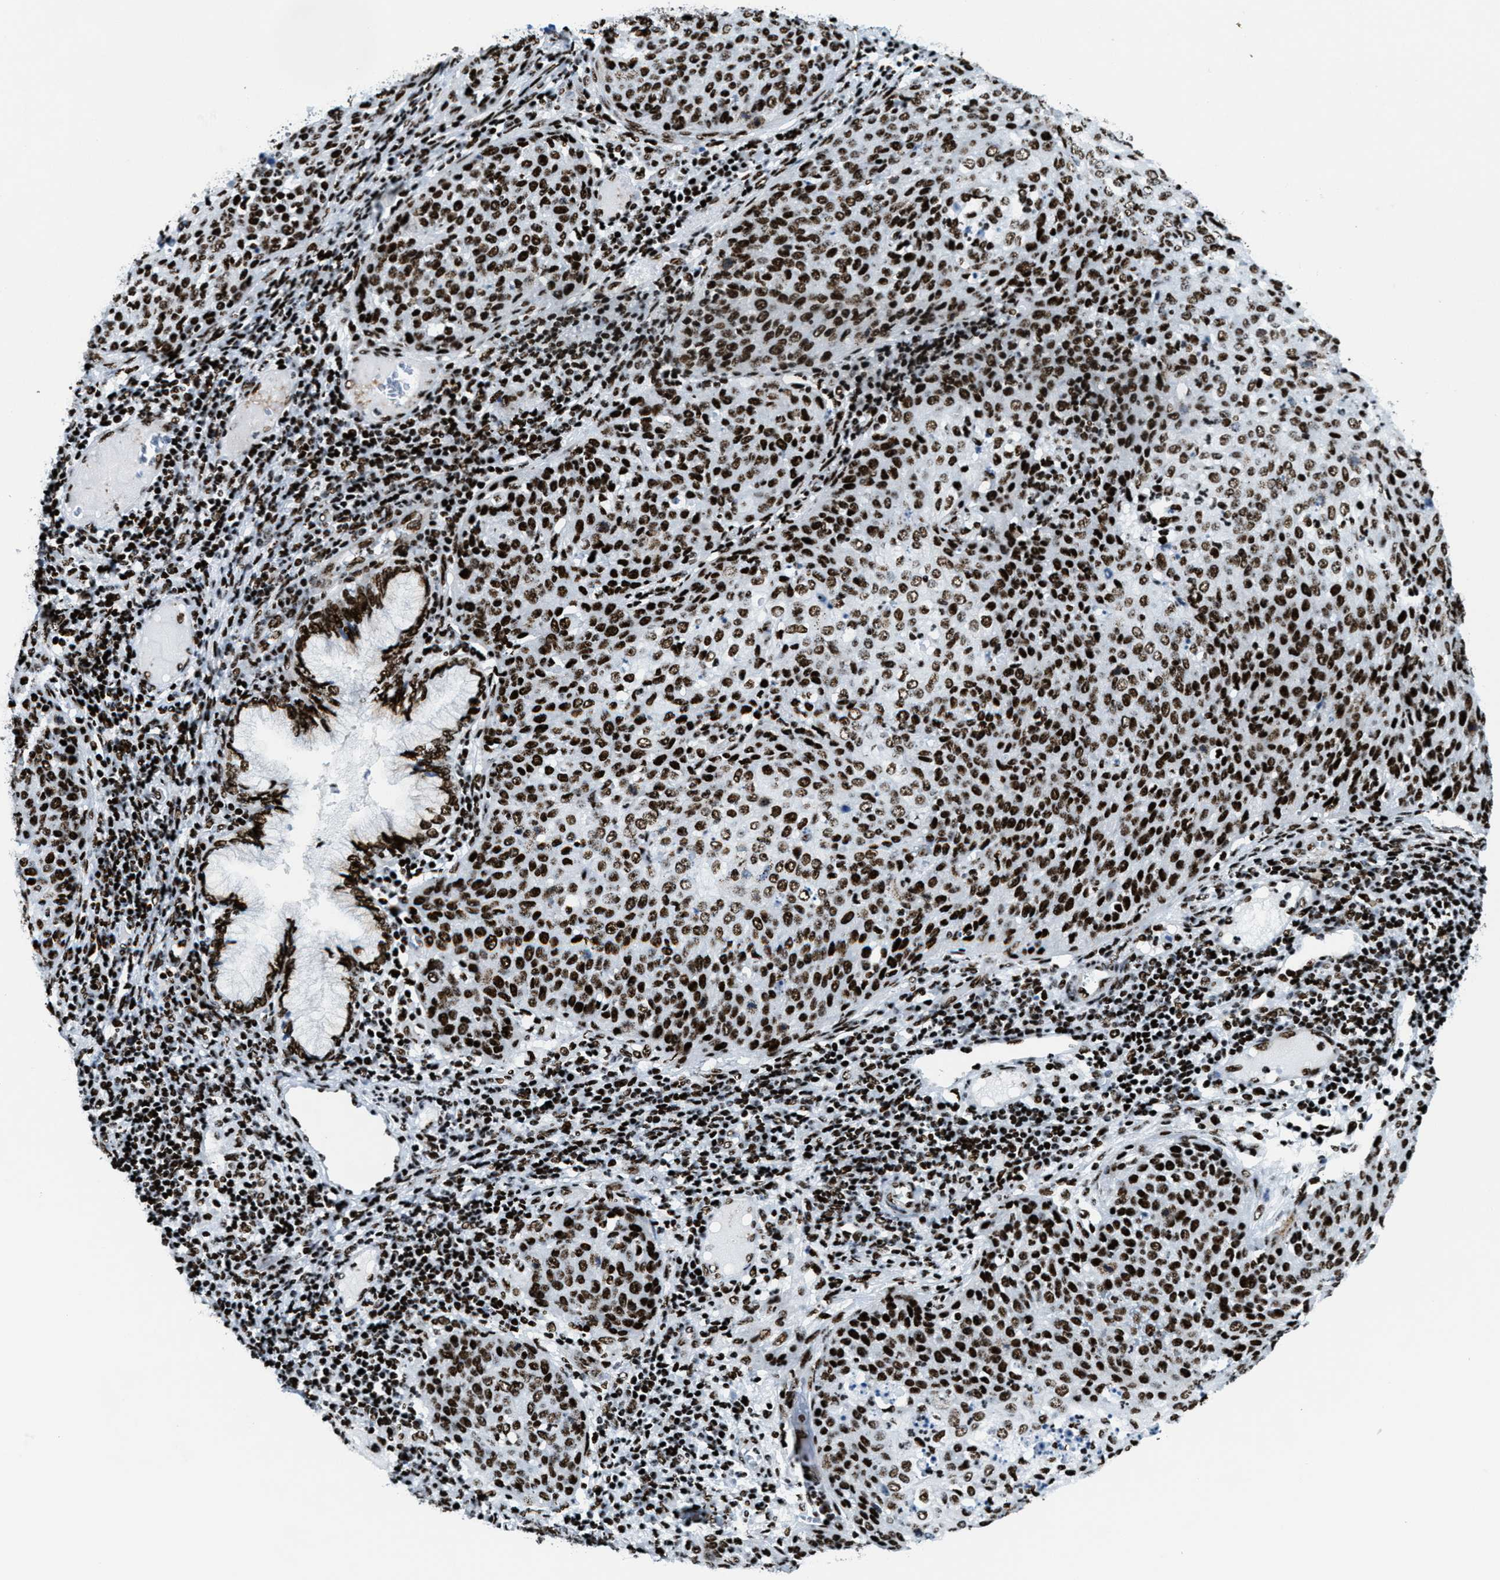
{"staining": {"intensity": "strong", "quantity": ">75%", "location": "nuclear"}, "tissue": "cervical cancer", "cell_type": "Tumor cells", "image_type": "cancer", "snomed": [{"axis": "morphology", "description": "Squamous cell carcinoma, NOS"}, {"axis": "topography", "description": "Cervix"}], "caption": "Squamous cell carcinoma (cervical) stained for a protein exhibits strong nuclear positivity in tumor cells. The staining was performed using DAB, with brown indicating positive protein expression. Nuclei are stained blue with hematoxylin.", "gene": "NONO", "patient": {"sex": "female", "age": 38}}